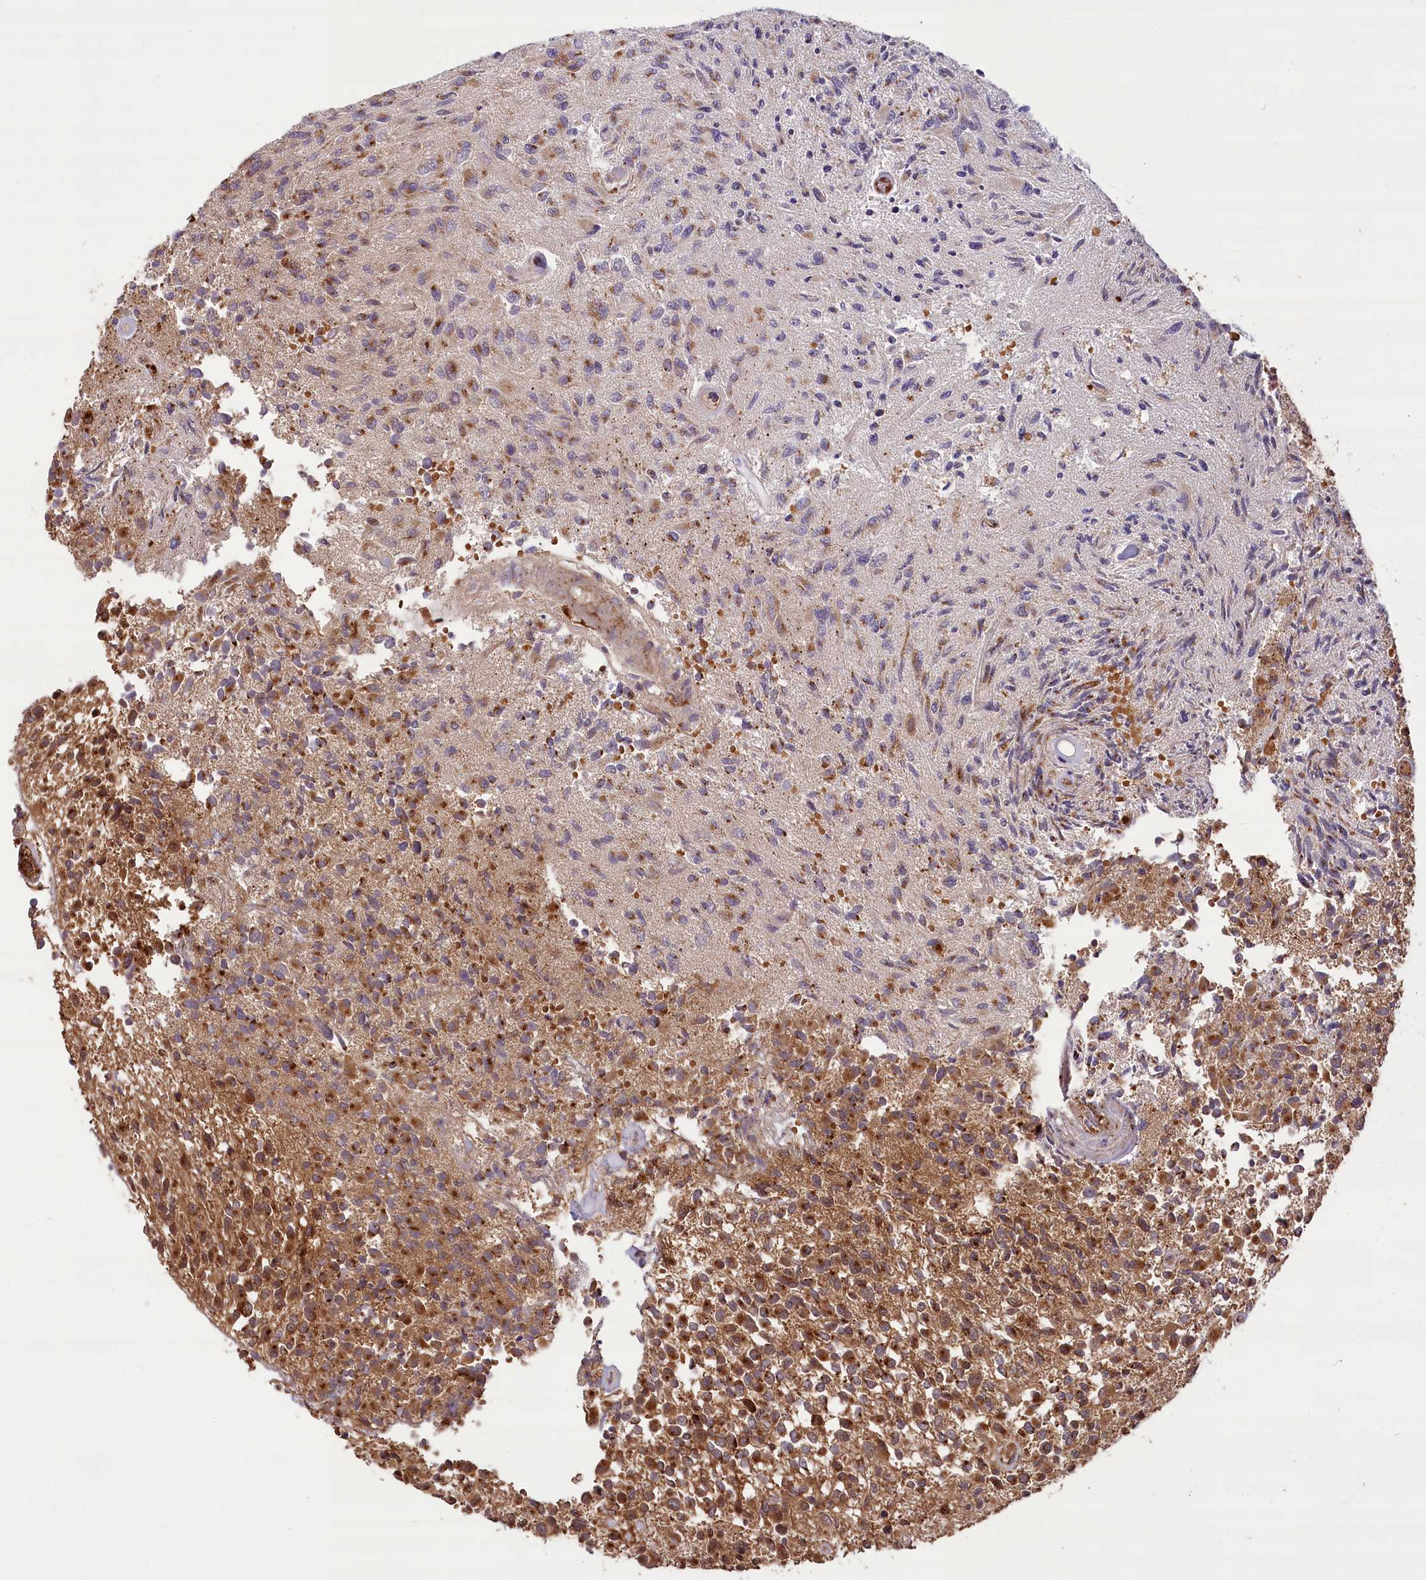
{"staining": {"intensity": "strong", "quantity": ">75%", "location": "cytoplasmic/membranous"}, "tissue": "glioma", "cell_type": "Tumor cells", "image_type": "cancer", "snomed": [{"axis": "morphology", "description": "Glioma, malignant, High grade"}, {"axis": "morphology", "description": "Glioblastoma, NOS"}, {"axis": "topography", "description": "Brain"}], "caption": "Strong cytoplasmic/membranous positivity is seen in about >75% of tumor cells in malignant glioma (high-grade).", "gene": "CARD19", "patient": {"sex": "male", "age": 60}}